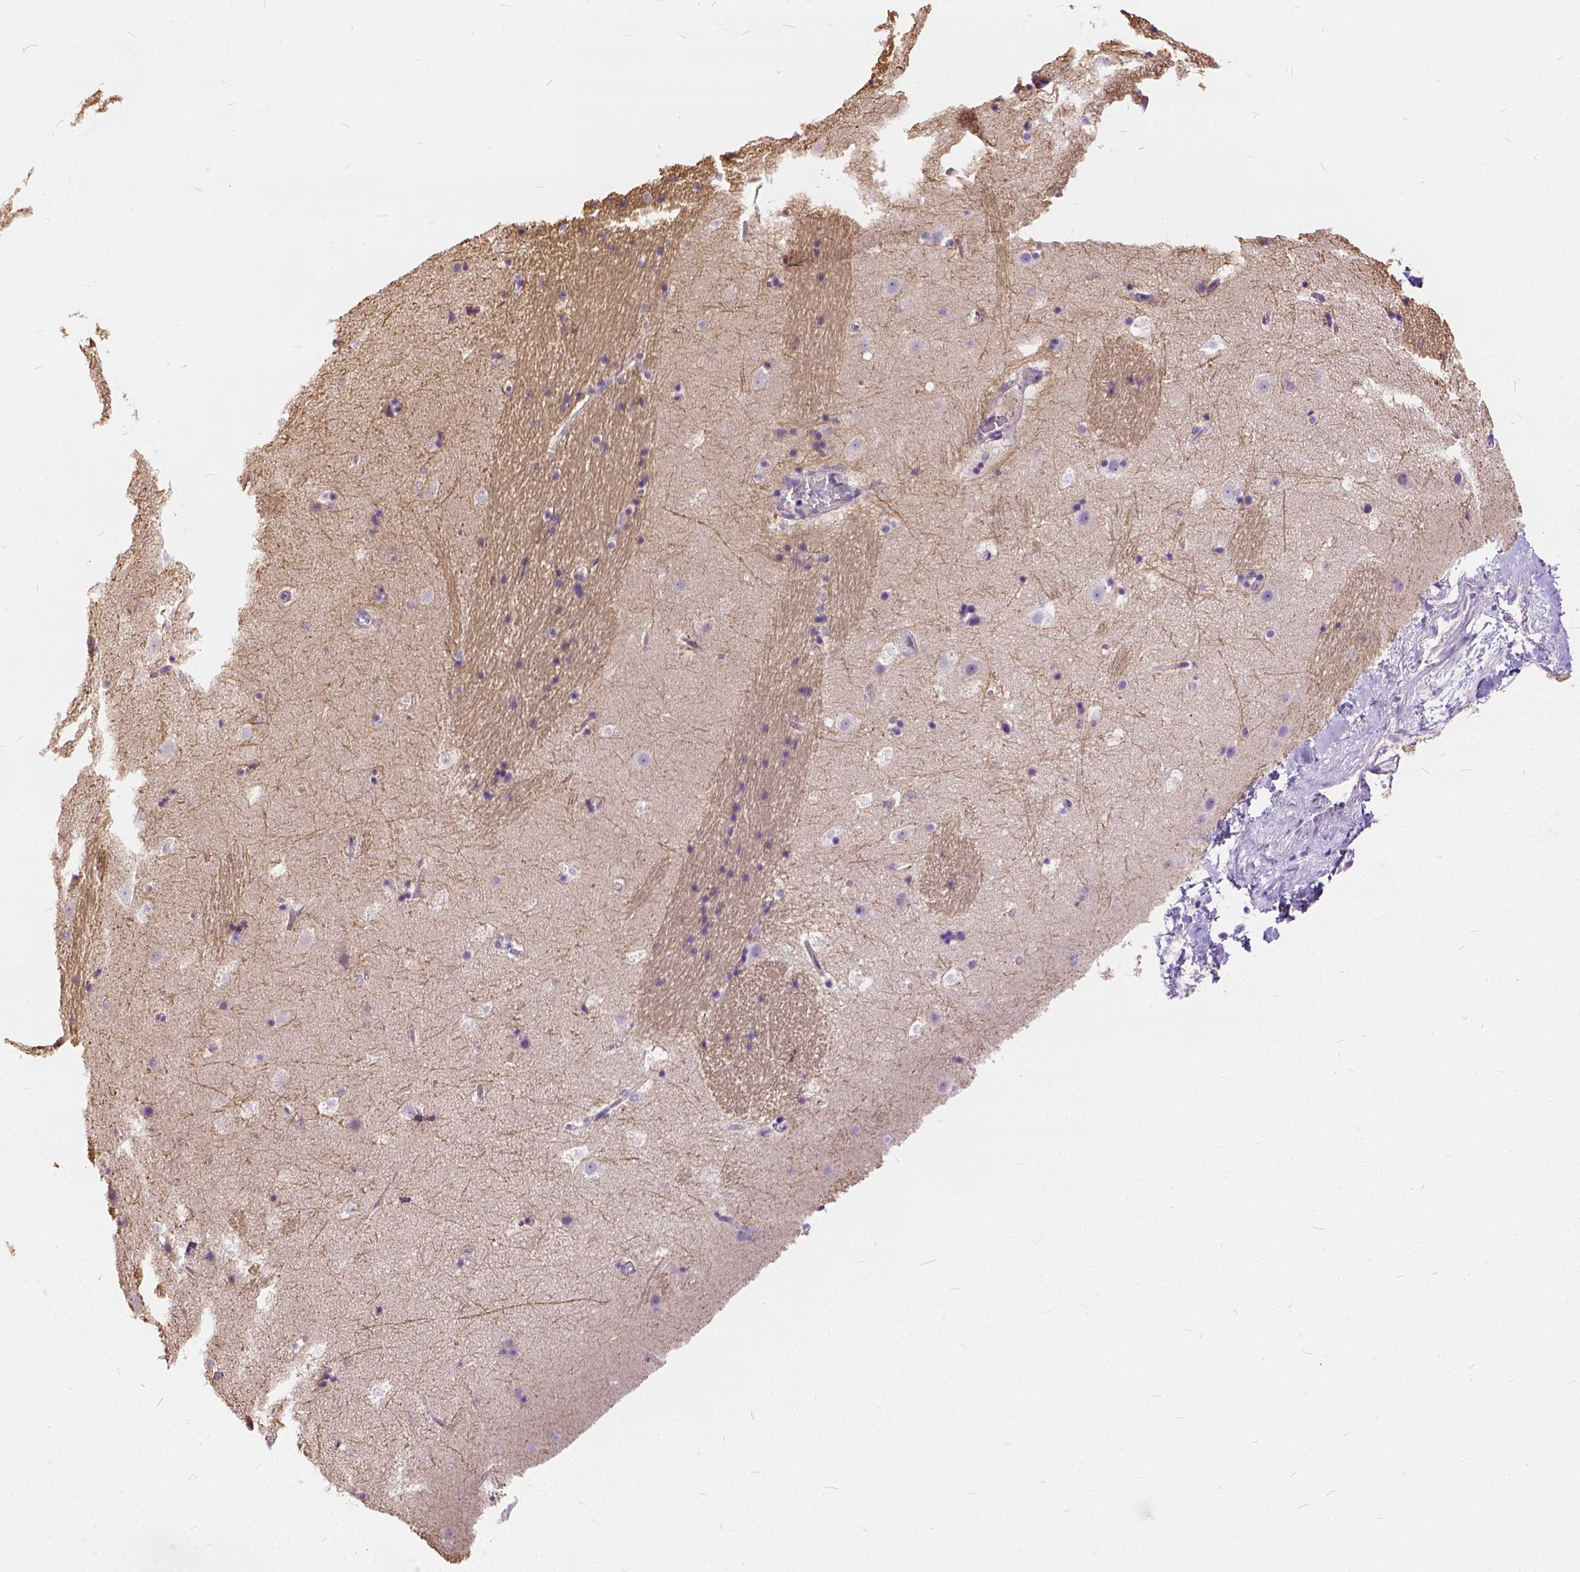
{"staining": {"intensity": "negative", "quantity": "none", "location": "none"}, "tissue": "caudate", "cell_type": "Glial cells", "image_type": "normal", "snomed": [{"axis": "morphology", "description": "Normal tissue, NOS"}, {"axis": "topography", "description": "Lateral ventricle wall"}], "caption": "High magnification brightfield microscopy of benign caudate stained with DAB (brown) and counterstained with hematoxylin (blue): glial cells show no significant staining.", "gene": "CADM4", "patient": {"sex": "male", "age": 37}}